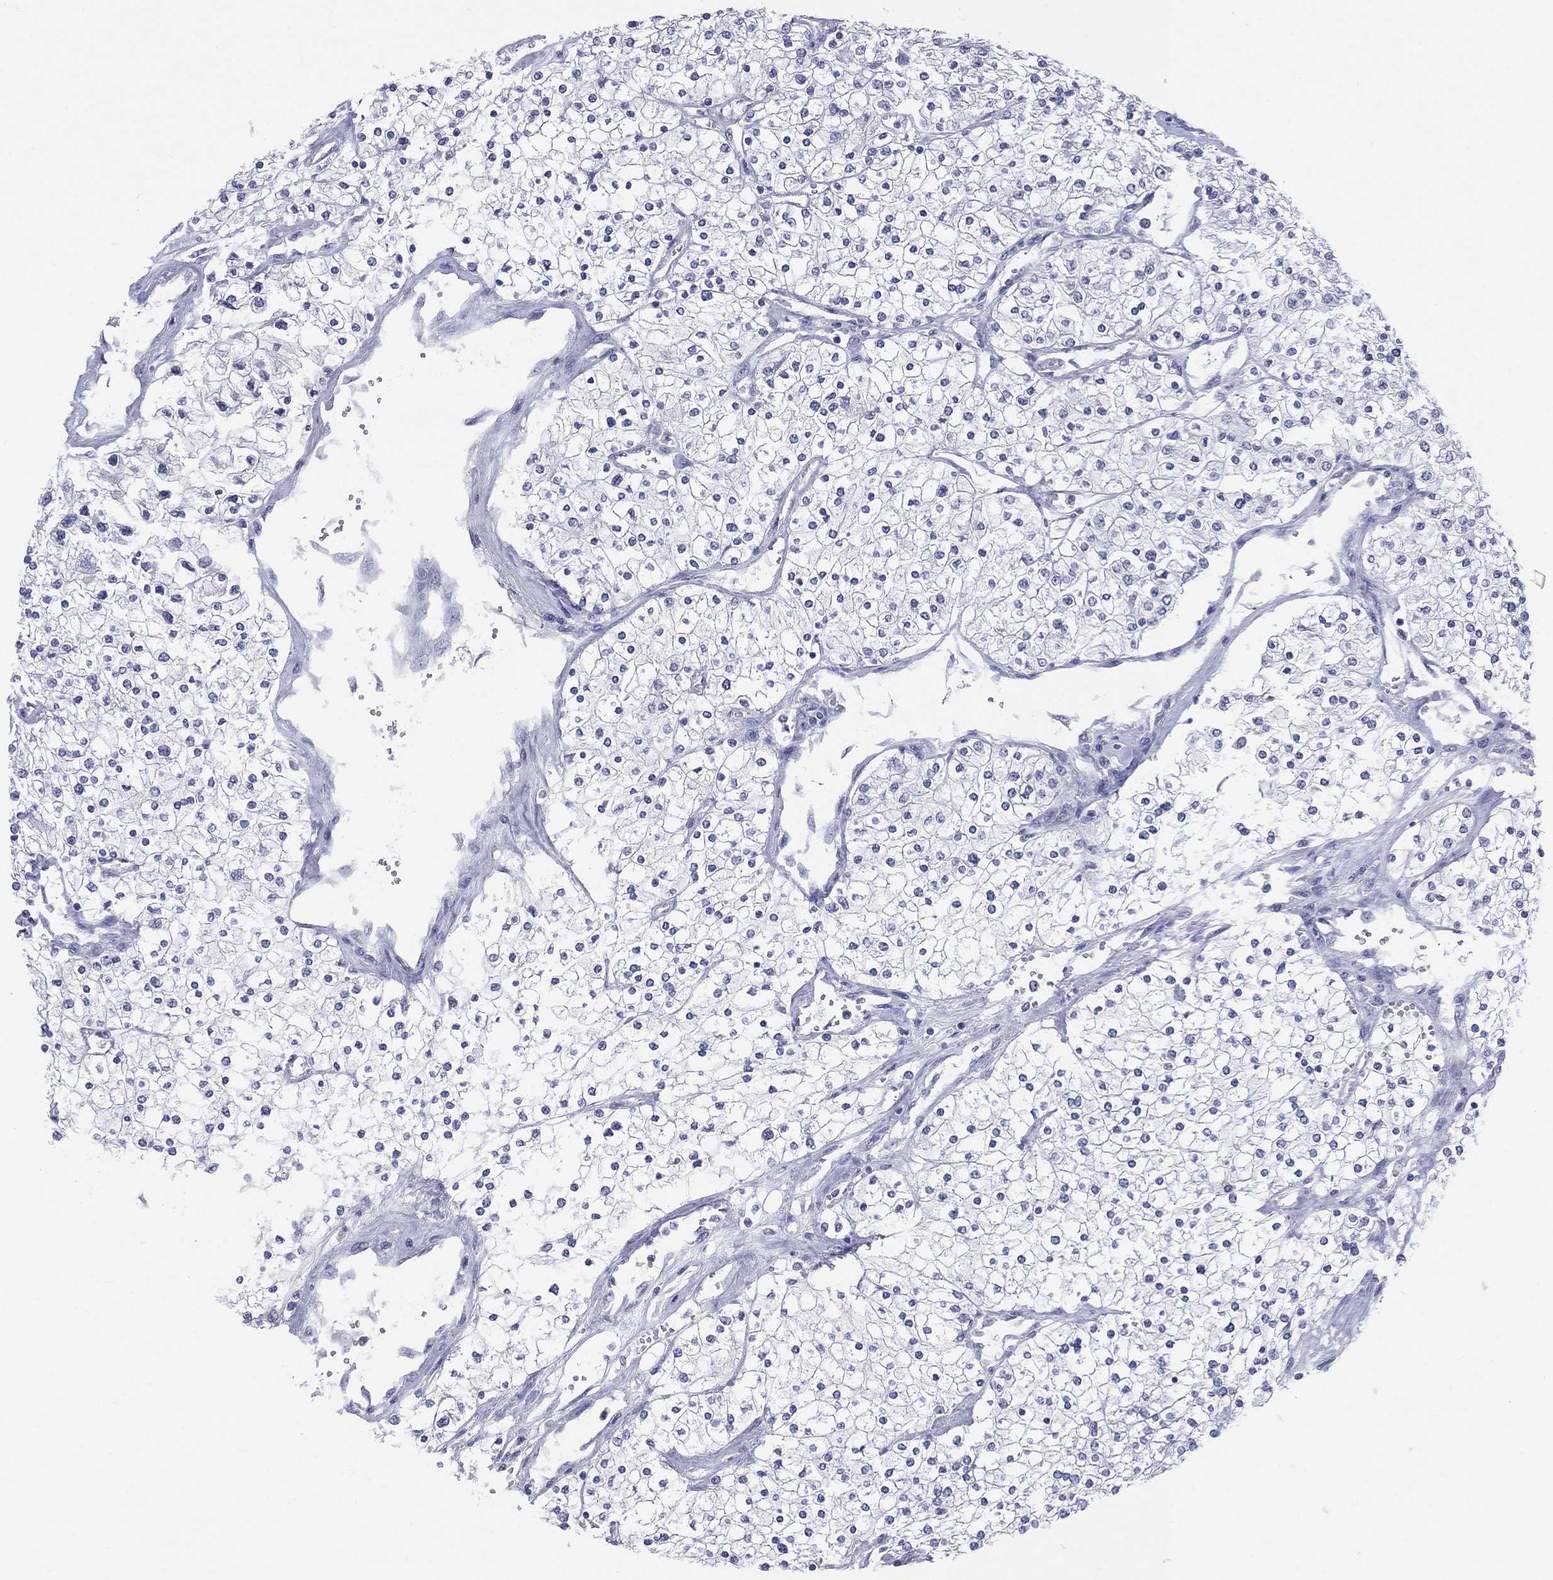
{"staining": {"intensity": "negative", "quantity": "none", "location": "none"}, "tissue": "renal cancer", "cell_type": "Tumor cells", "image_type": "cancer", "snomed": [{"axis": "morphology", "description": "Adenocarcinoma, NOS"}, {"axis": "topography", "description": "Kidney"}], "caption": "A histopathology image of human renal adenocarcinoma is negative for staining in tumor cells. (Stains: DAB immunohistochemistry (IHC) with hematoxylin counter stain, Microscopy: brightfield microscopy at high magnification).", "gene": "AKAP3", "patient": {"sex": "male", "age": 80}}